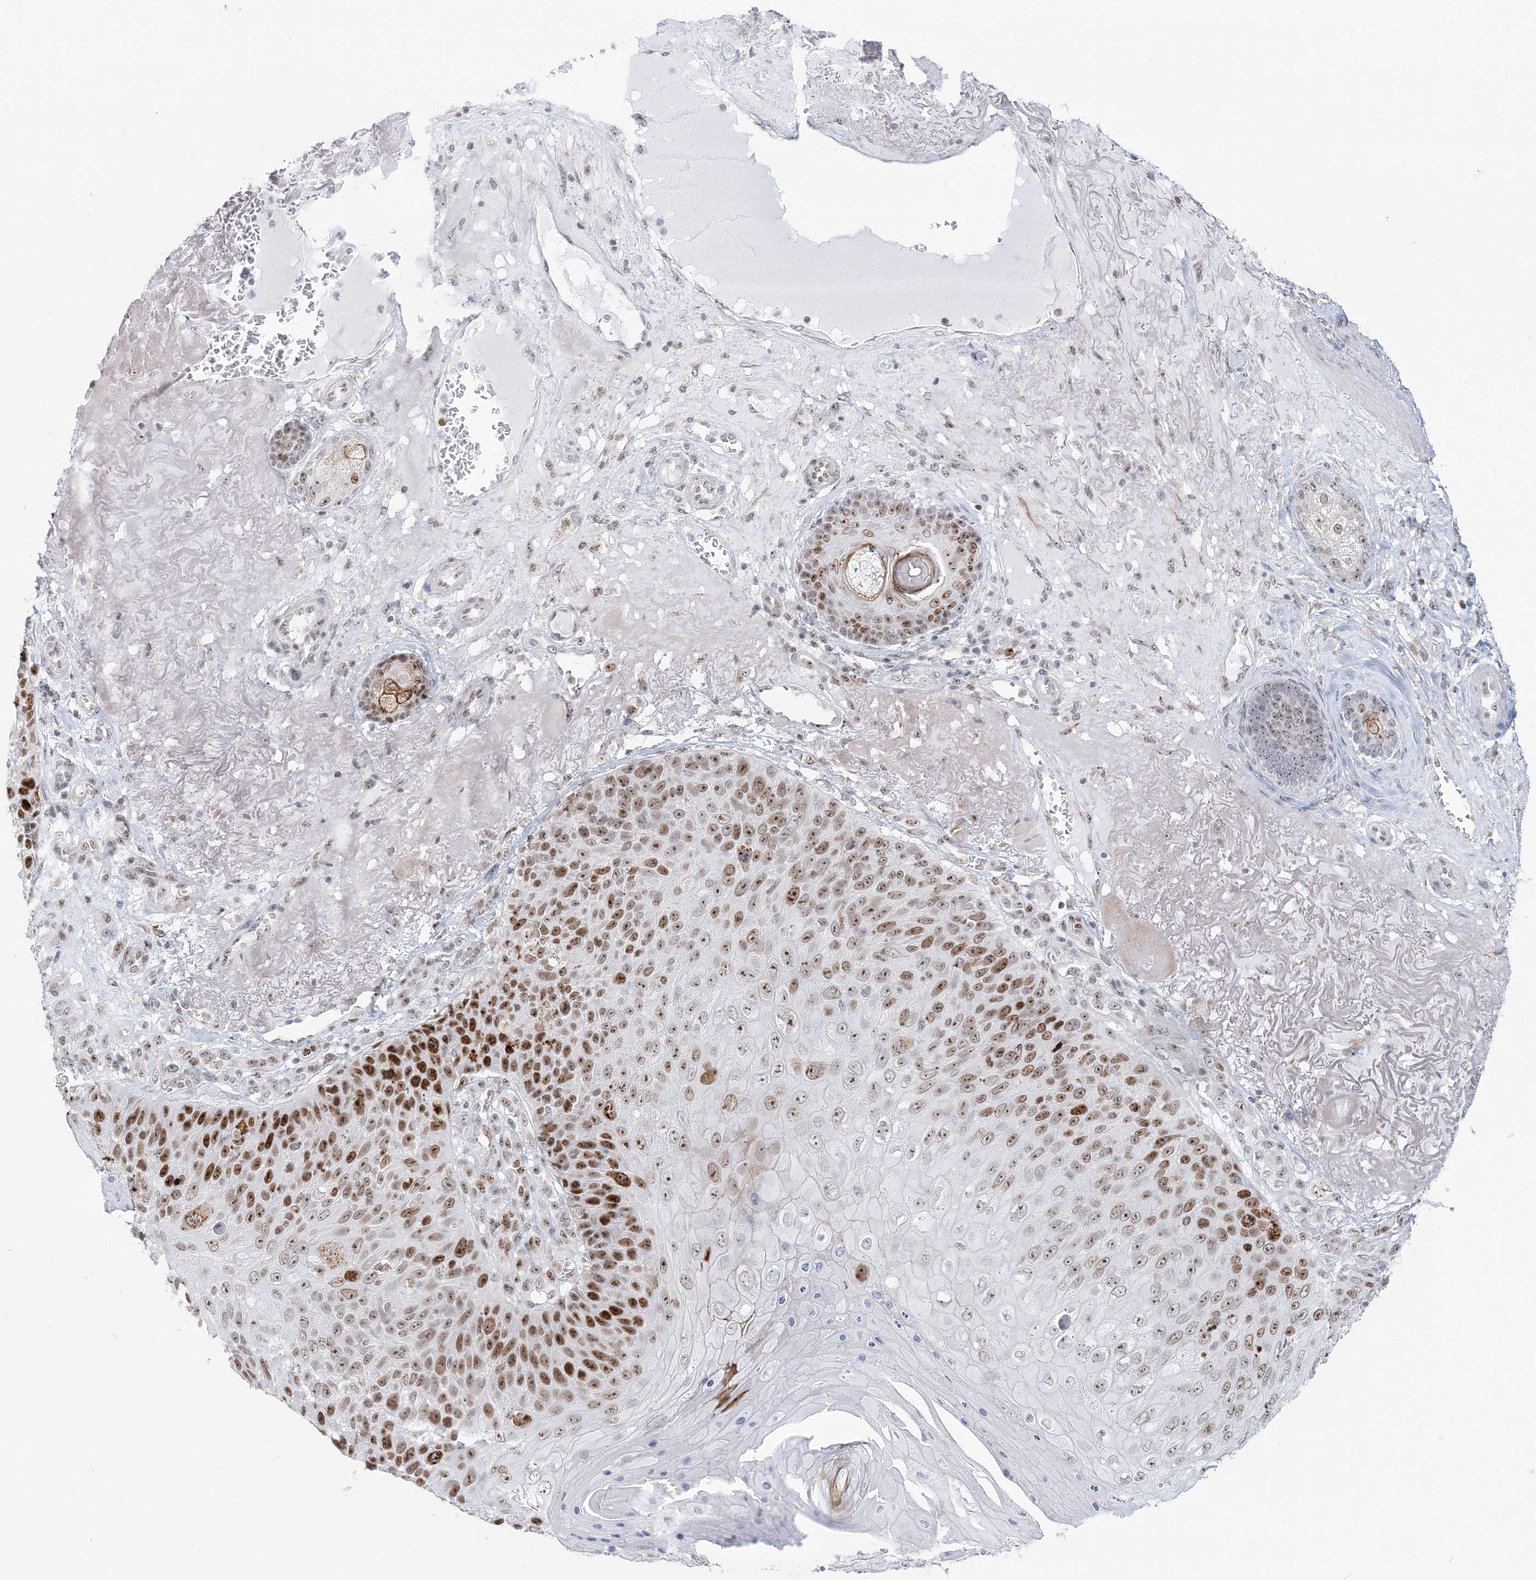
{"staining": {"intensity": "strong", "quantity": ">75%", "location": "nuclear"}, "tissue": "skin cancer", "cell_type": "Tumor cells", "image_type": "cancer", "snomed": [{"axis": "morphology", "description": "Squamous cell carcinoma, NOS"}, {"axis": "topography", "description": "Skin"}], "caption": "This is a photomicrograph of immunohistochemistry staining of squamous cell carcinoma (skin), which shows strong positivity in the nuclear of tumor cells.", "gene": "DDX21", "patient": {"sex": "female", "age": 88}}